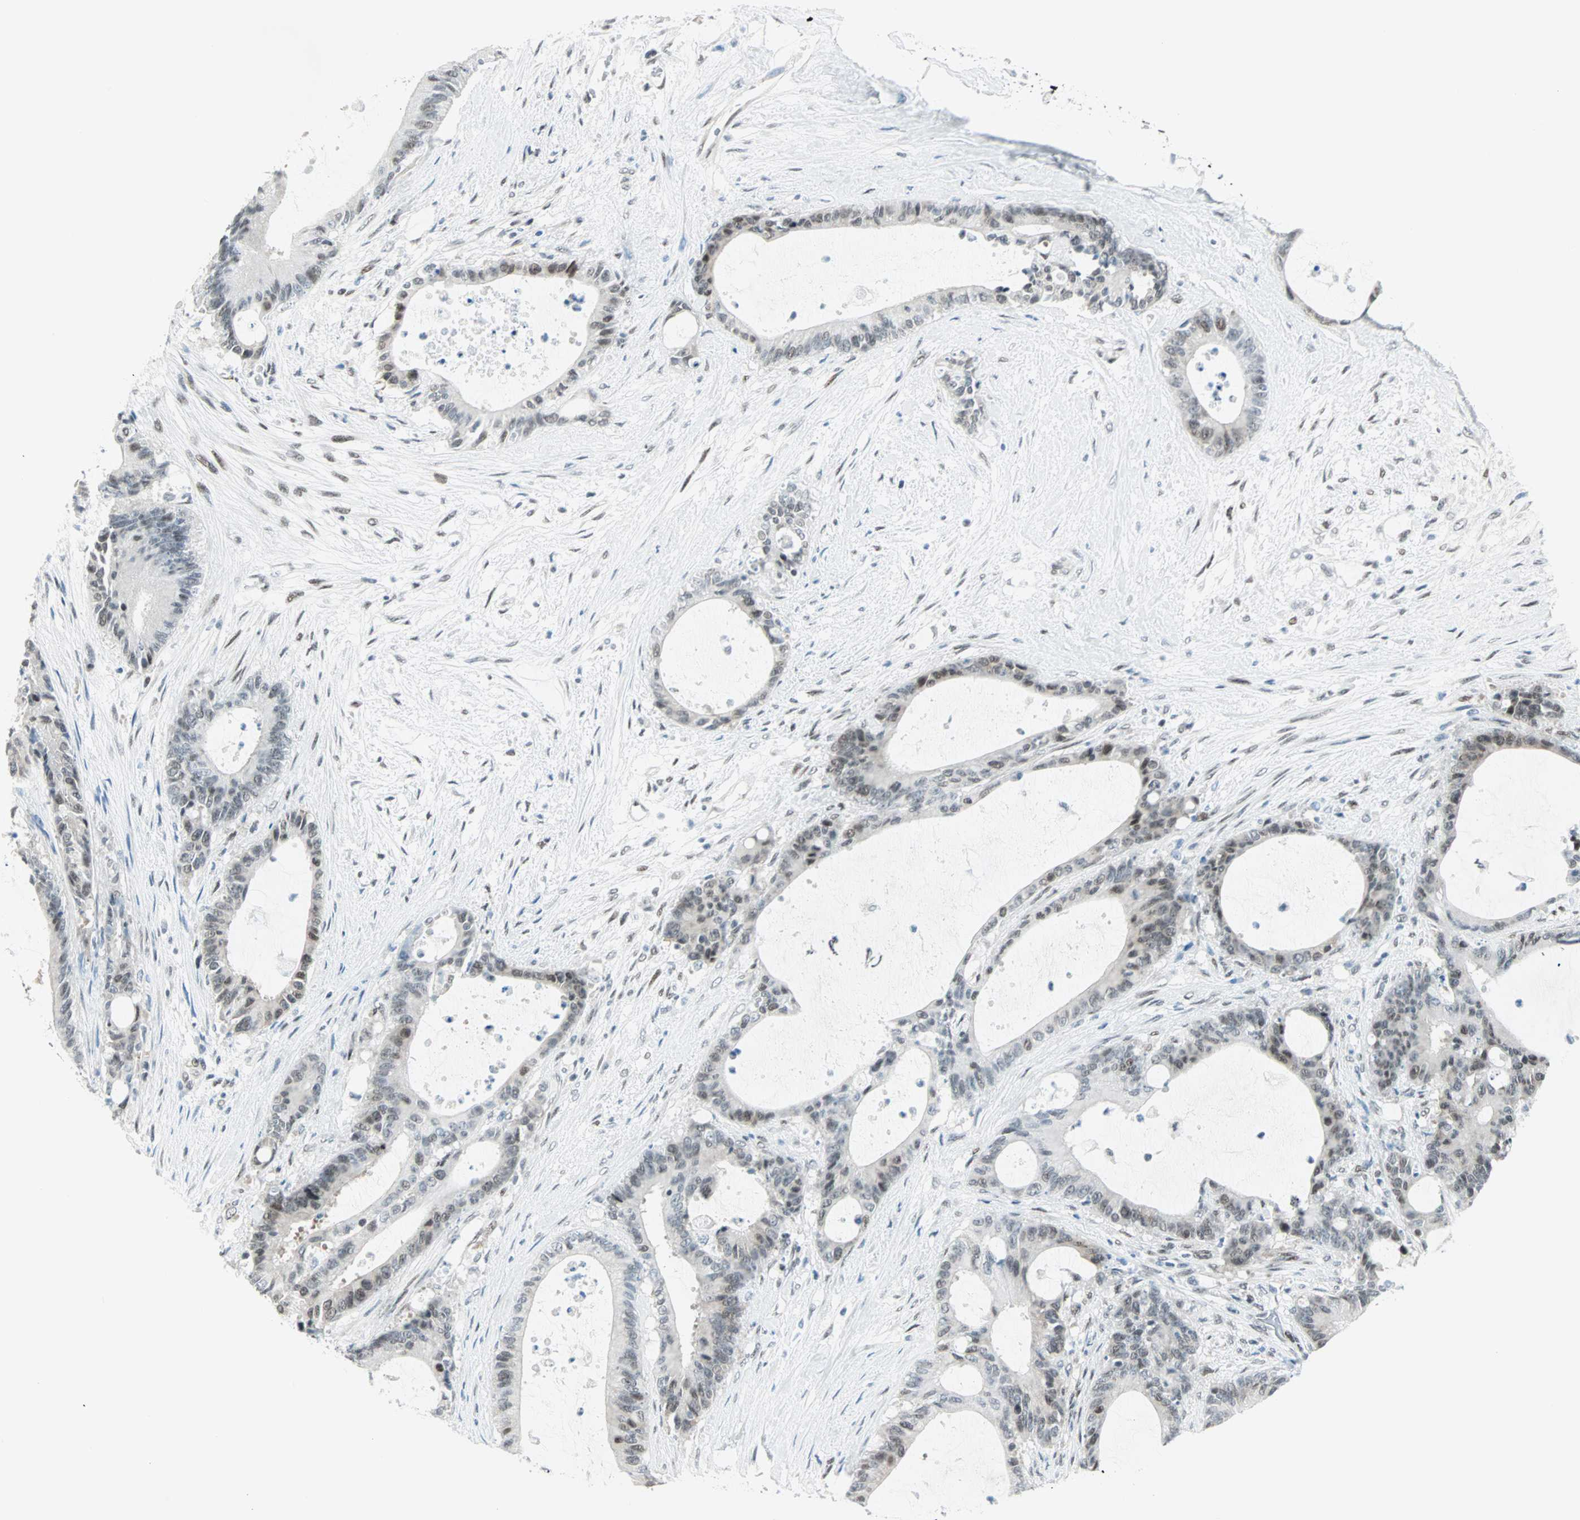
{"staining": {"intensity": "weak", "quantity": "<25%", "location": "nuclear"}, "tissue": "liver cancer", "cell_type": "Tumor cells", "image_type": "cancer", "snomed": [{"axis": "morphology", "description": "Cholangiocarcinoma"}, {"axis": "topography", "description": "Liver"}], "caption": "The photomicrograph shows no significant staining in tumor cells of liver cancer.", "gene": "PKNOX1", "patient": {"sex": "female", "age": 73}}